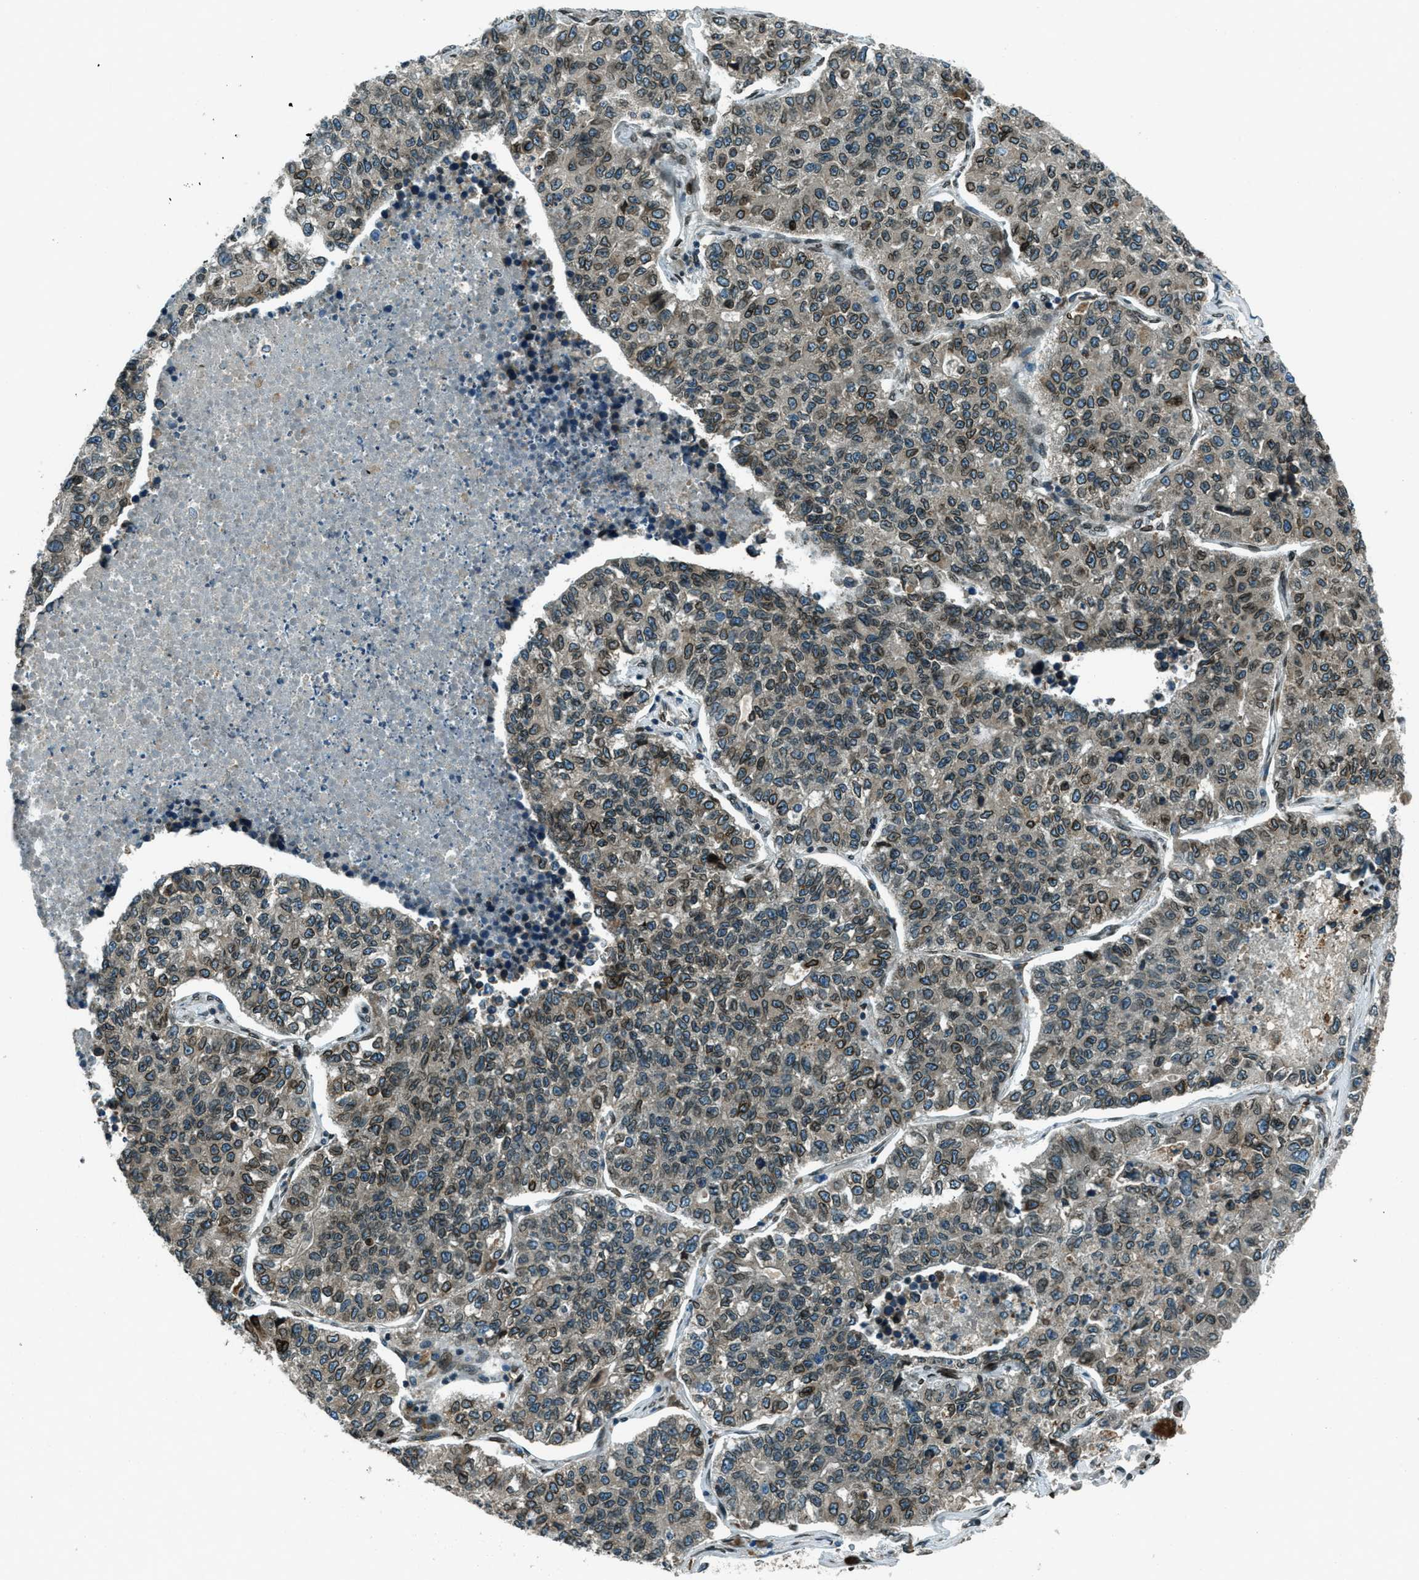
{"staining": {"intensity": "moderate", "quantity": ">75%", "location": "cytoplasmic/membranous,nuclear"}, "tissue": "lung cancer", "cell_type": "Tumor cells", "image_type": "cancer", "snomed": [{"axis": "morphology", "description": "Adenocarcinoma, NOS"}, {"axis": "topography", "description": "Lung"}], "caption": "A brown stain labels moderate cytoplasmic/membranous and nuclear expression of a protein in adenocarcinoma (lung) tumor cells.", "gene": "LEMD2", "patient": {"sex": "male", "age": 49}}